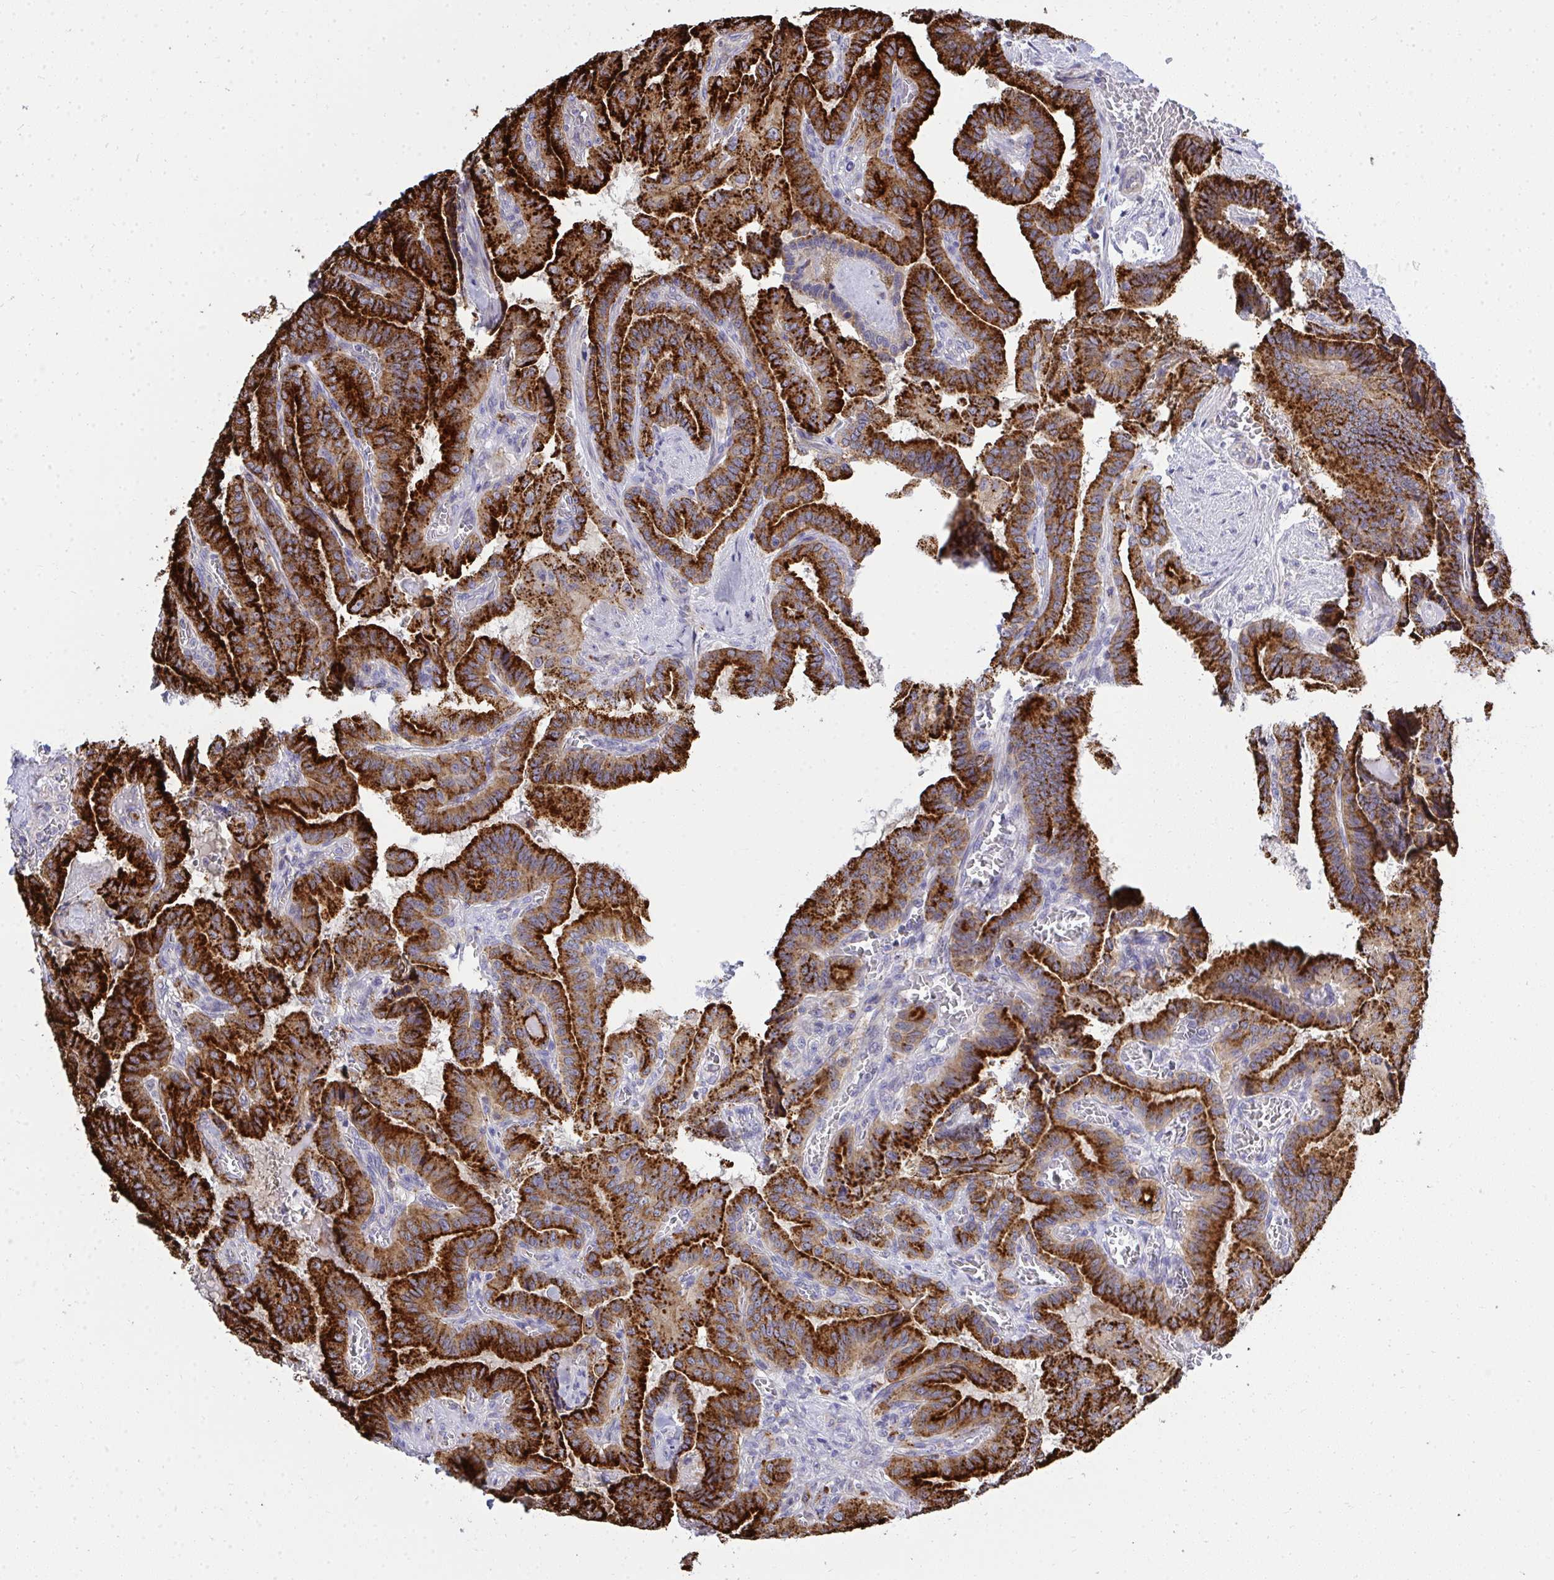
{"staining": {"intensity": "strong", "quantity": ">75%", "location": "cytoplasmic/membranous"}, "tissue": "thyroid cancer", "cell_type": "Tumor cells", "image_type": "cancer", "snomed": [{"axis": "morphology", "description": "Papillary adenocarcinoma, NOS"}, {"axis": "morphology", "description": "Papillary adenoma metastatic"}, {"axis": "topography", "description": "Thyroid gland"}], "caption": "A high-resolution histopathology image shows immunohistochemistry staining of papillary adenocarcinoma (thyroid), which demonstrates strong cytoplasmic/membranous positivity in about >75% of tumor cells. (DAB IHC, brown staining for protein, blue staining for nuclei).", "gene": "XAF1", "patient": {"sex": "male", "age": 87}}